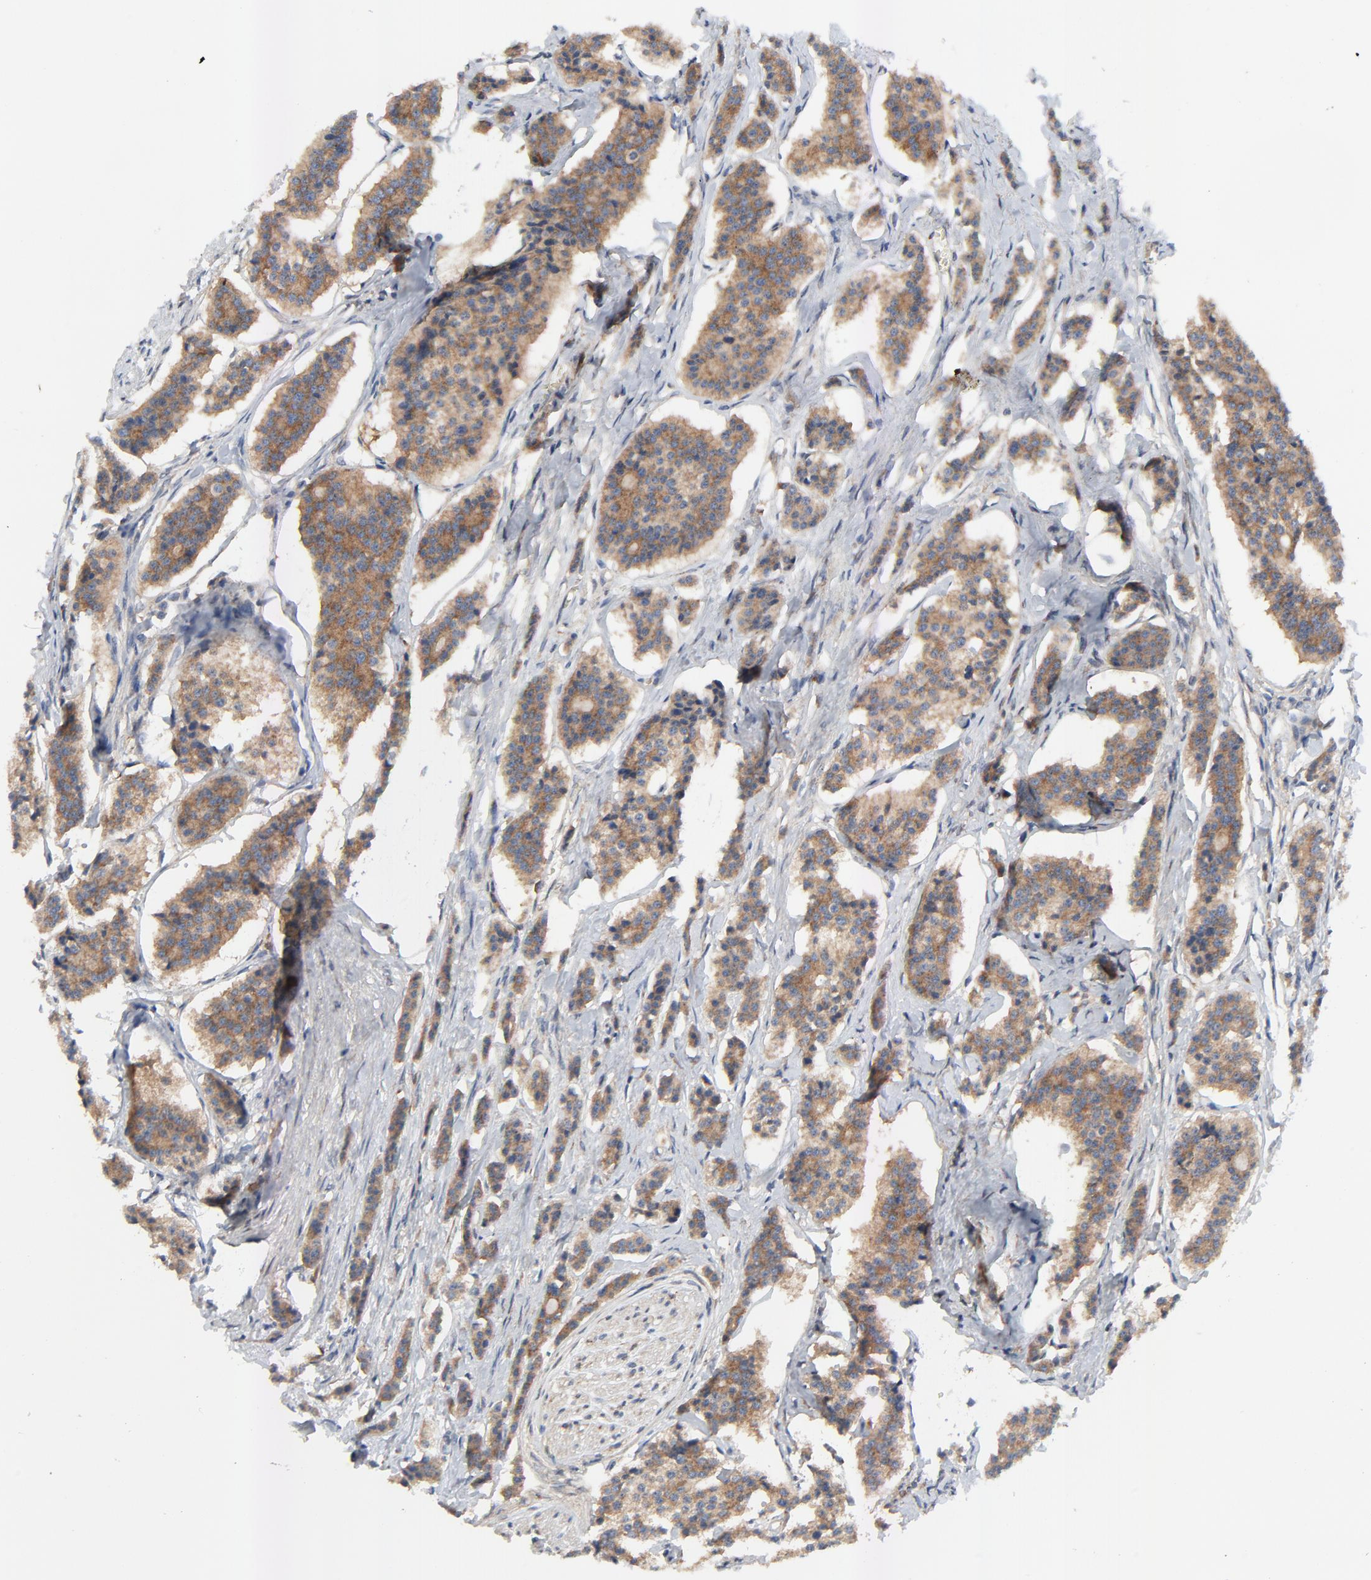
{"staining": {"intensity": "strong", "quantity": ">75%", "location": "cytoplasmic/membranous"}, "tissue": "carcinoid", "cell_type": "Tumor cells", "image_type": "cancer", "snomed": [{"axis": "morphology", "description": "Carcinoid, malignant, NOS"}, {"axis": "topography", "description": "Small intestine"}], "caption": "A brown stain highlights strong cytoplasmic/membranous positivity of a protein in carcinoid (malignant) tumor cells. (DAB (3,3'-diaminobenzidine) IHC with brightfield microscopy, high magnification).", "gene": "VAV2", "patient": {"sex": "male", "age": 63}}